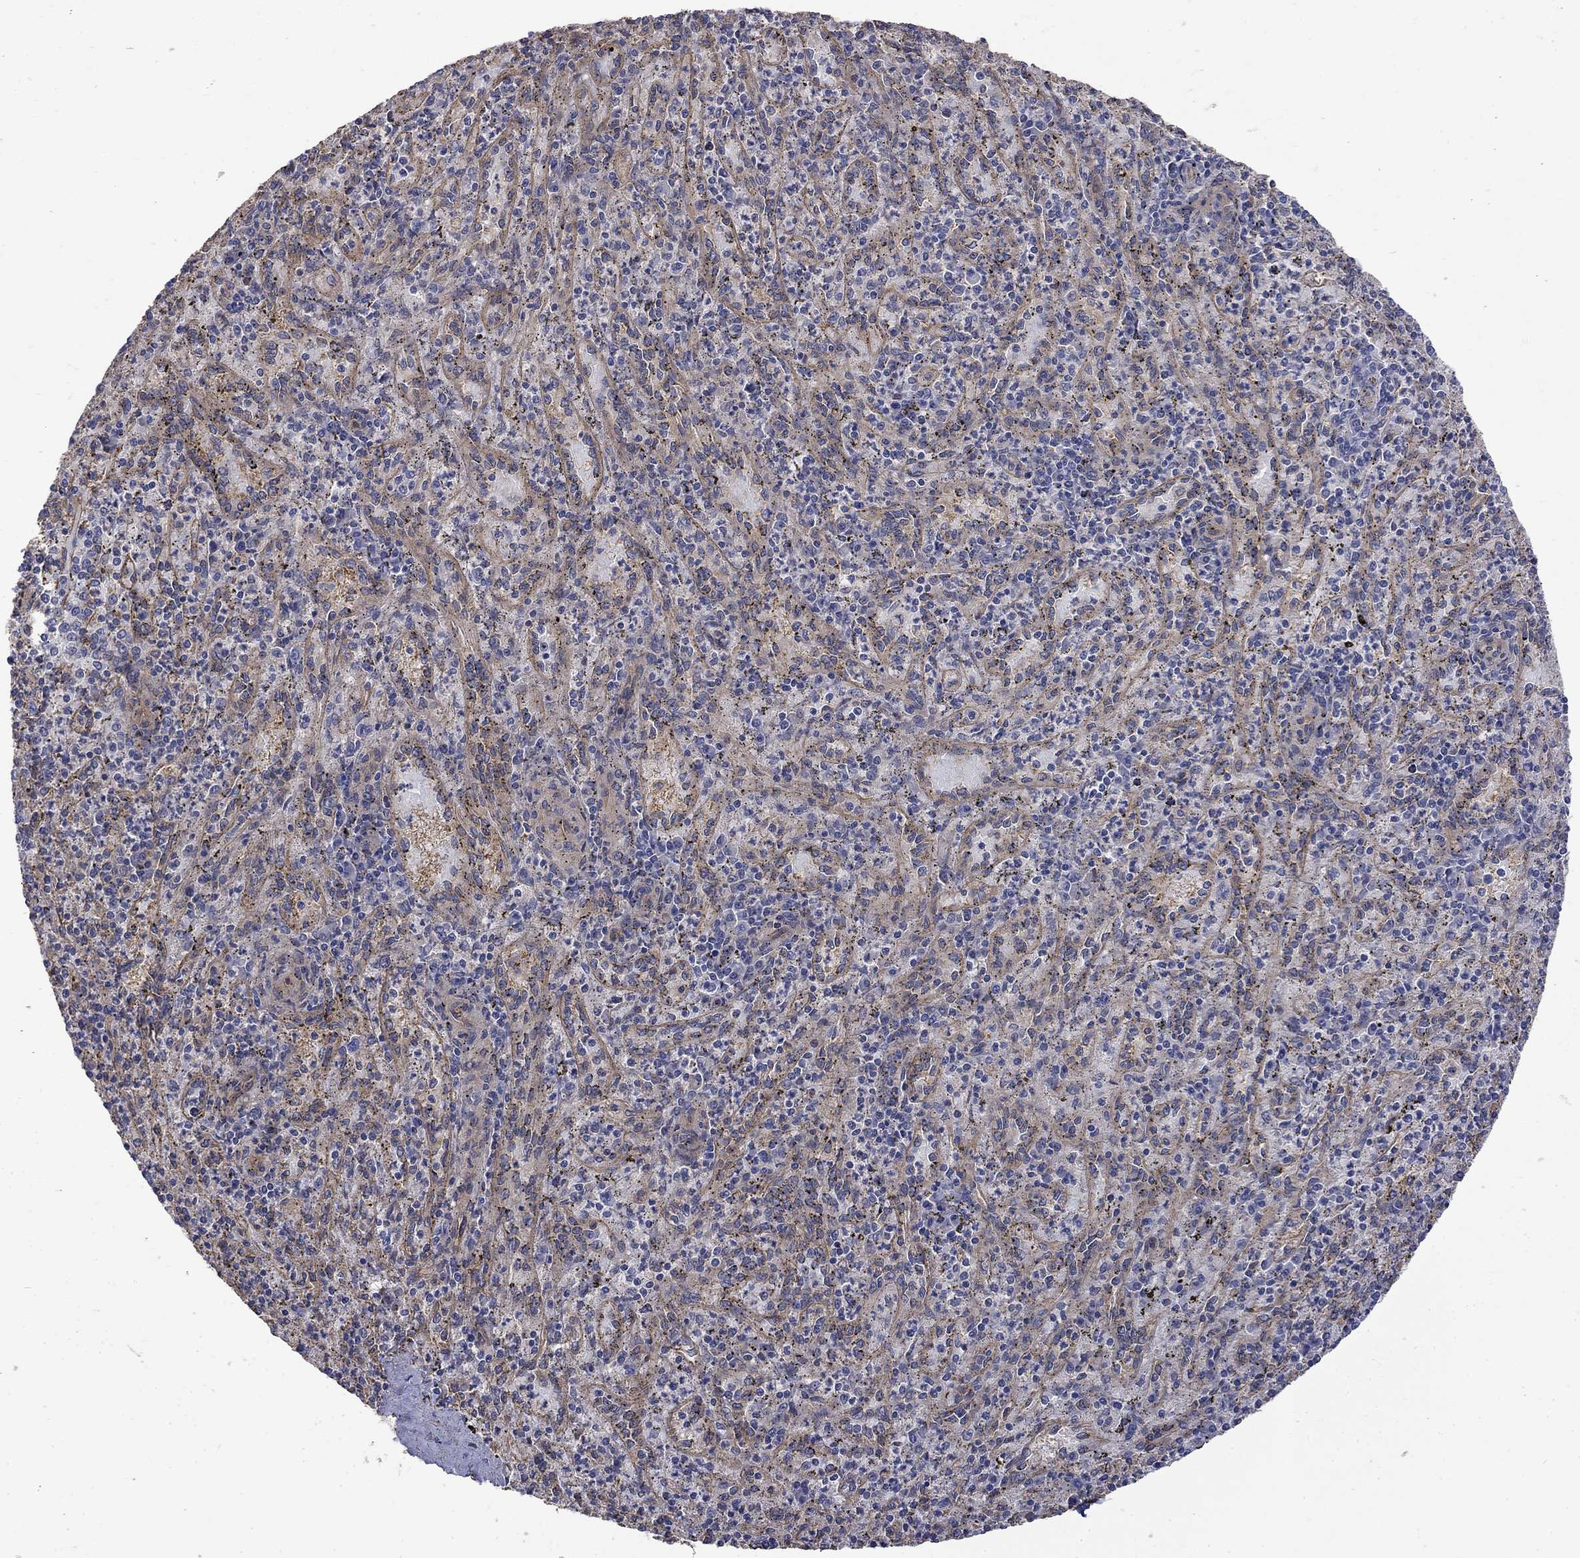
{"staining": {"intensity": "negative", "quantity": "none", "location": "none"}, "tissue": "spleen", "cell_type": "Cells in red pulp", "image_type": "normal", "snomed": [{"axis": "morphology", "description": "Normal tissue, NOS"}, {"axis": "topography", "description": "Spleen"}], "caption": "The image reveals no significant staining in cells in red pulp of spleen. (DAB immunohistochemistry (IHC), high magnification).", "gene": "DPYSL2", "patient": {"sex": "male", "age": 60}}